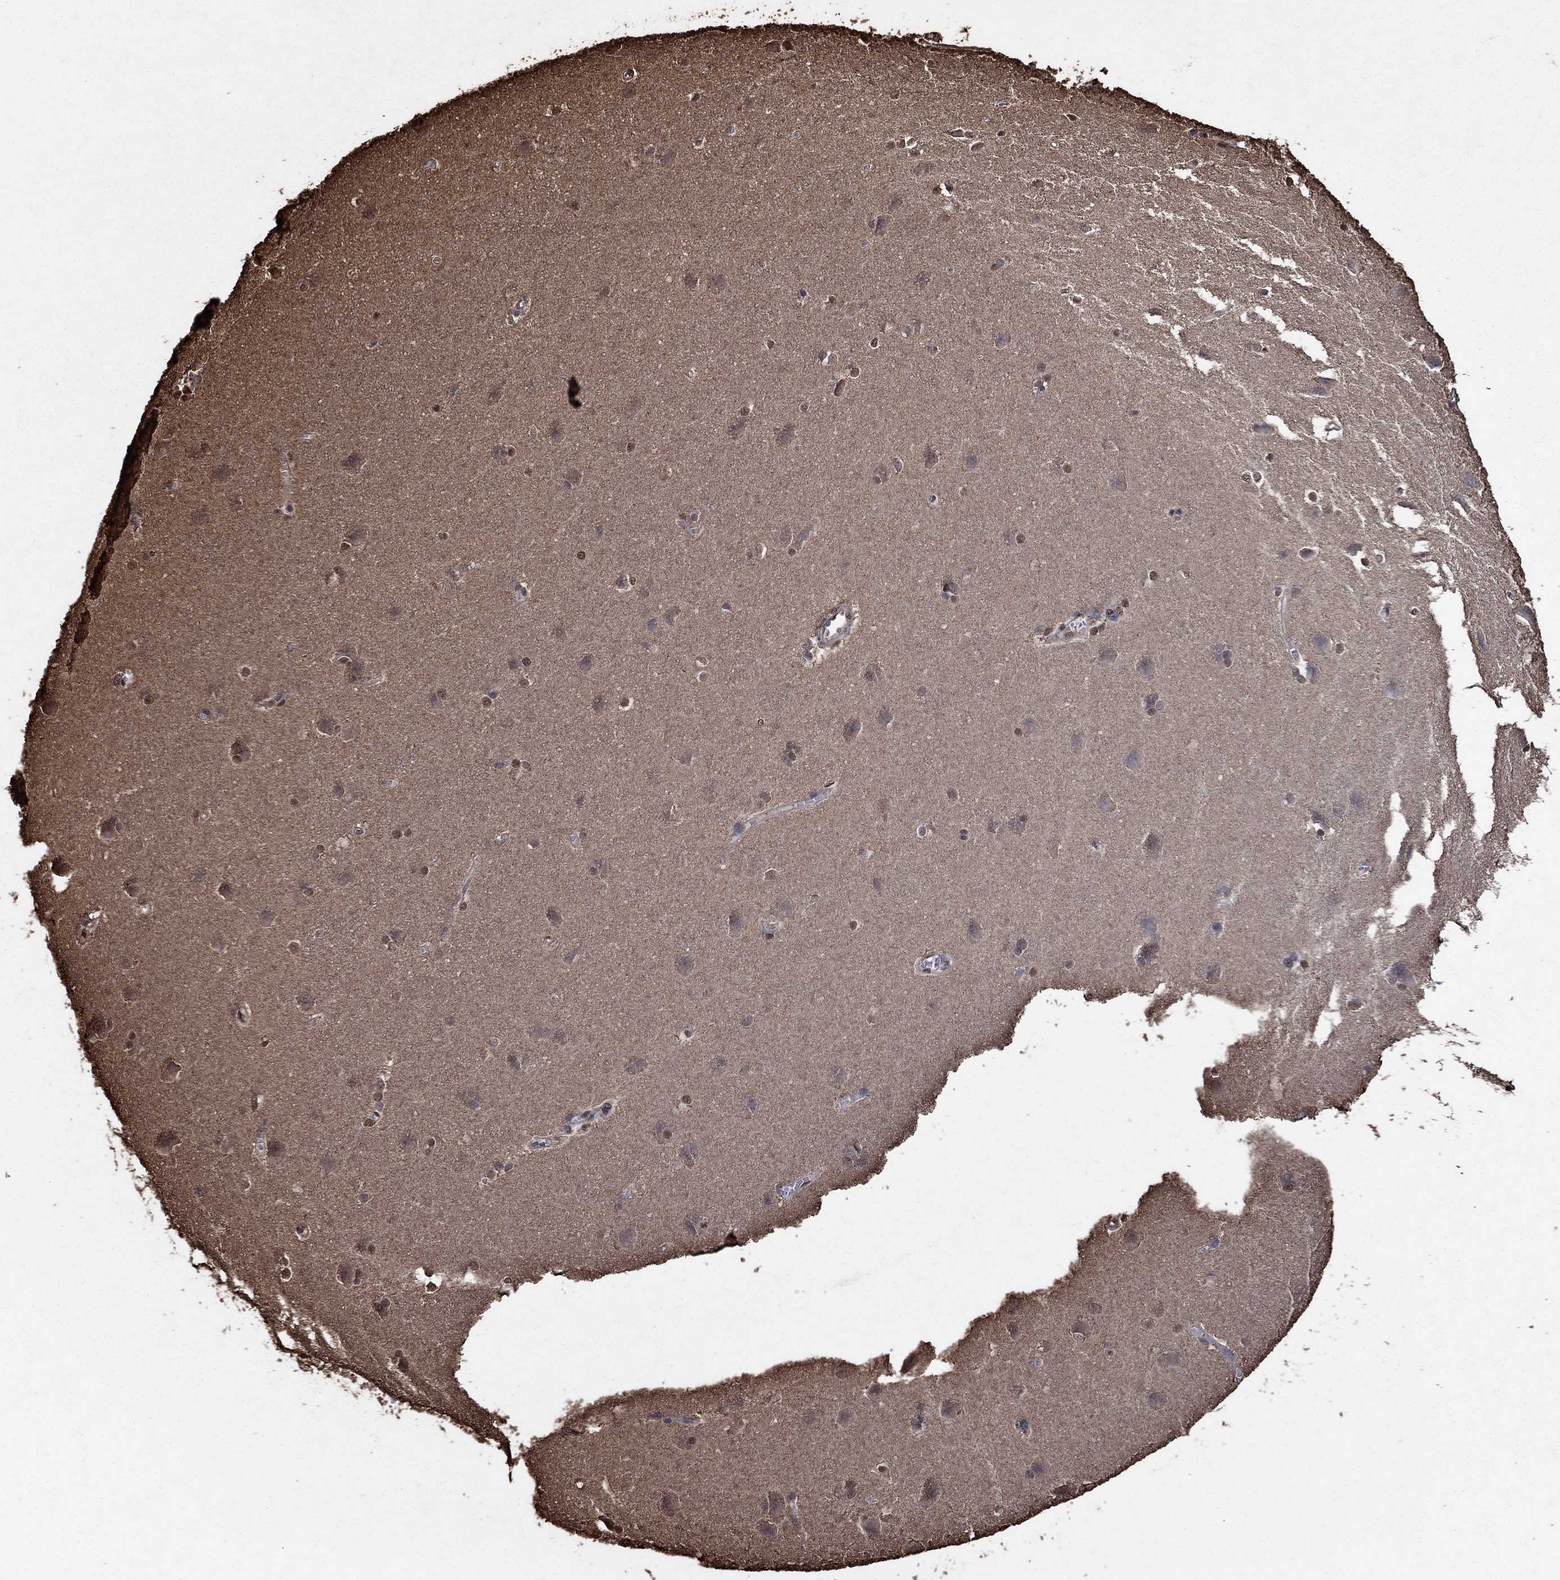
{"staining": {"intensity": "negative", "quantity": "none", "location": "none"}, "tissue": "cerebral cortex", "cell_type": "Endothelial cells", "image_type": "normal", "snomed": [{"axis": "morphology", "description": "Normal tissue, NOS"}, {"axis": "topography", "description": "Cerebral cortex"}], "caption": "Benign cerebral cortex was stained to show a protein in brown. There is no significant positivity in endothelial cells. Nuclei are stained in blue.", "gene": "GAPDH", "patient": {"sex": "male", "age": 37}}